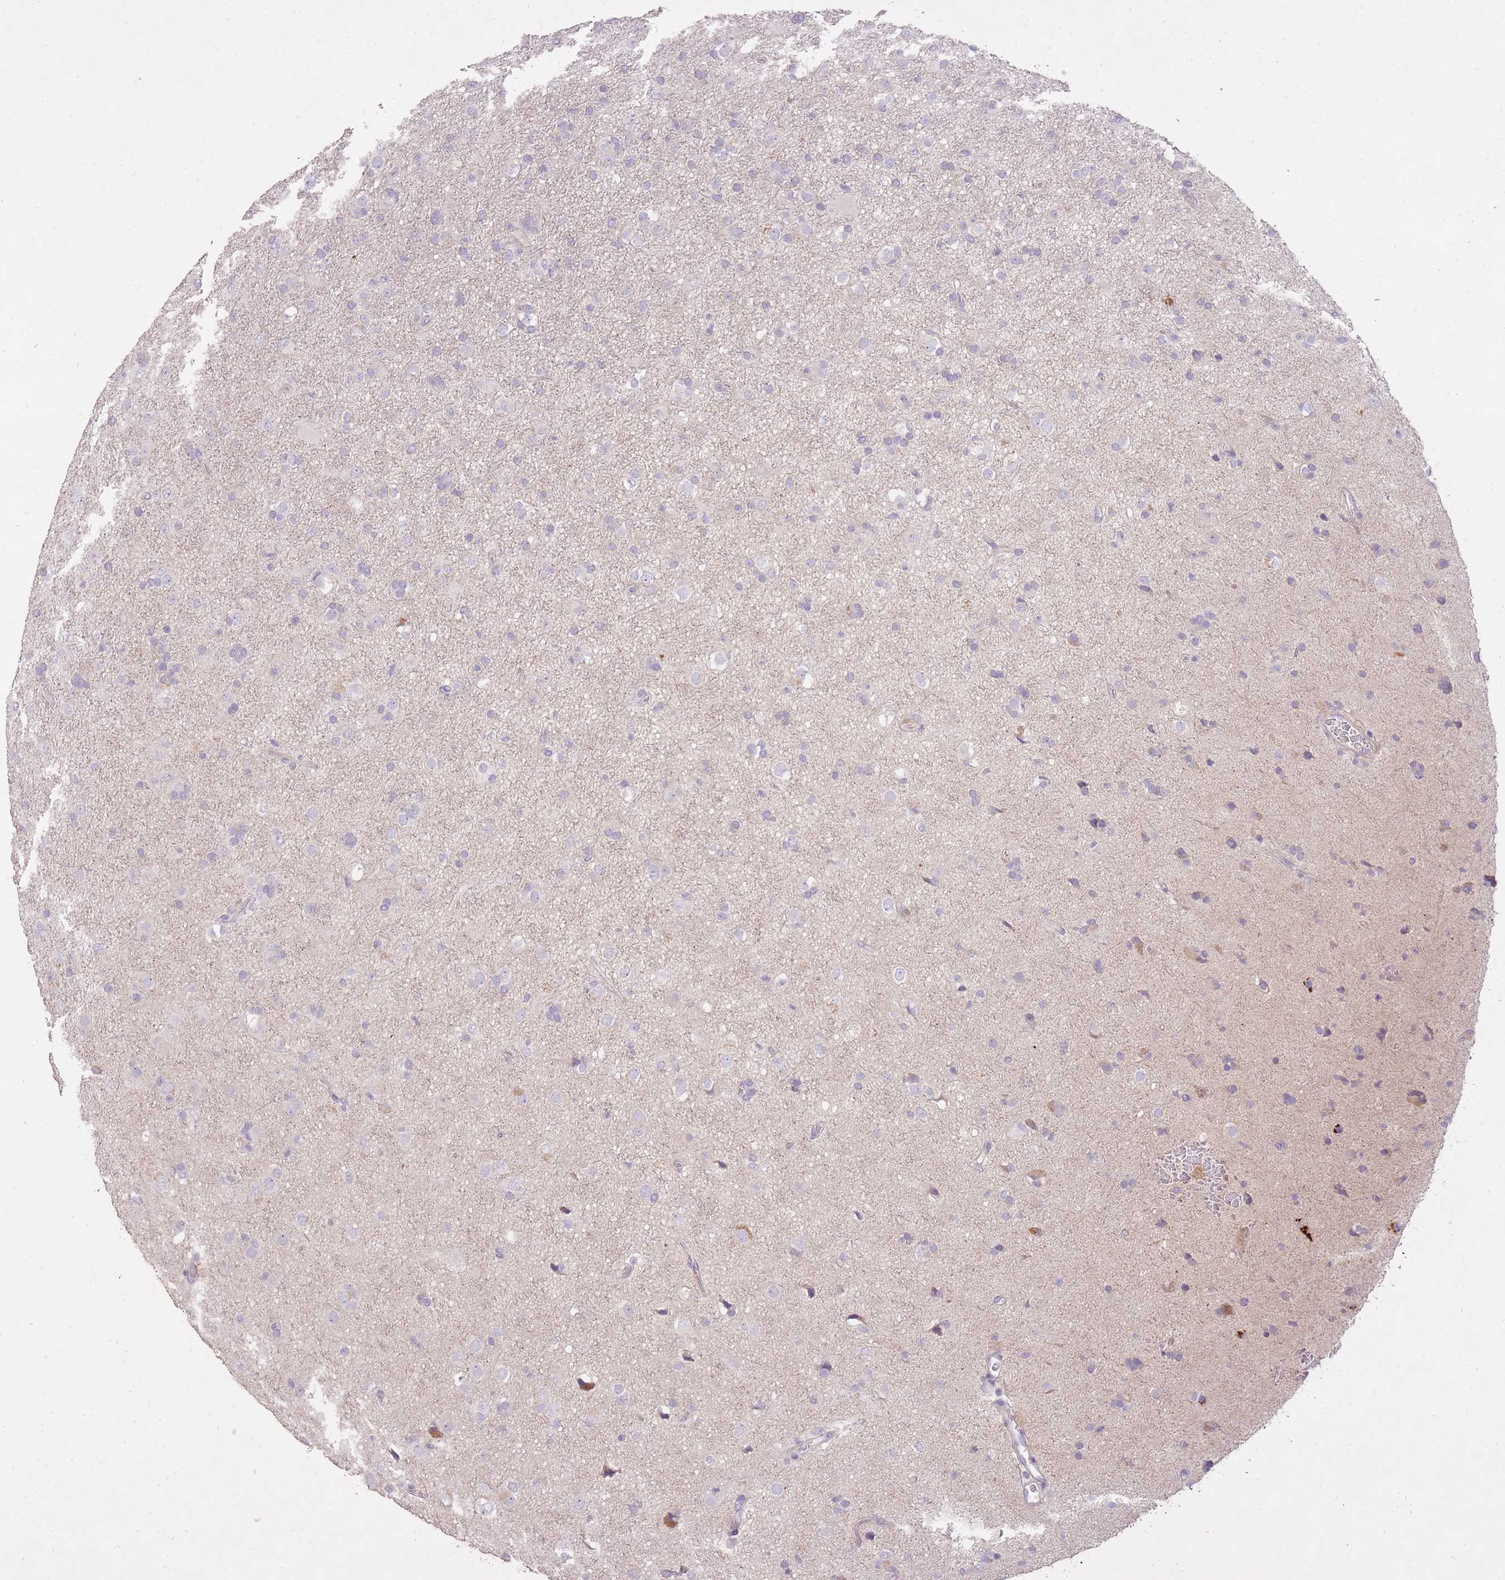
{"staining": {"intensity": "negative", "quantity": "none", "location": "none"}, "tissue": "glioma", "cell_type": "Tumor cells", "image_type": "cancer", "snomed": [{"axis": "morphology", "description": "Glioma, malignant, Low grade"}, {"axis": "topography", "description": "Brain"}], "caption": "Glioma stained for a protein using immunohistochemistry exhibits no positivity tumor cells.", "gene": "FRG2C", "patient": {"sex": "male", "age": 65}}